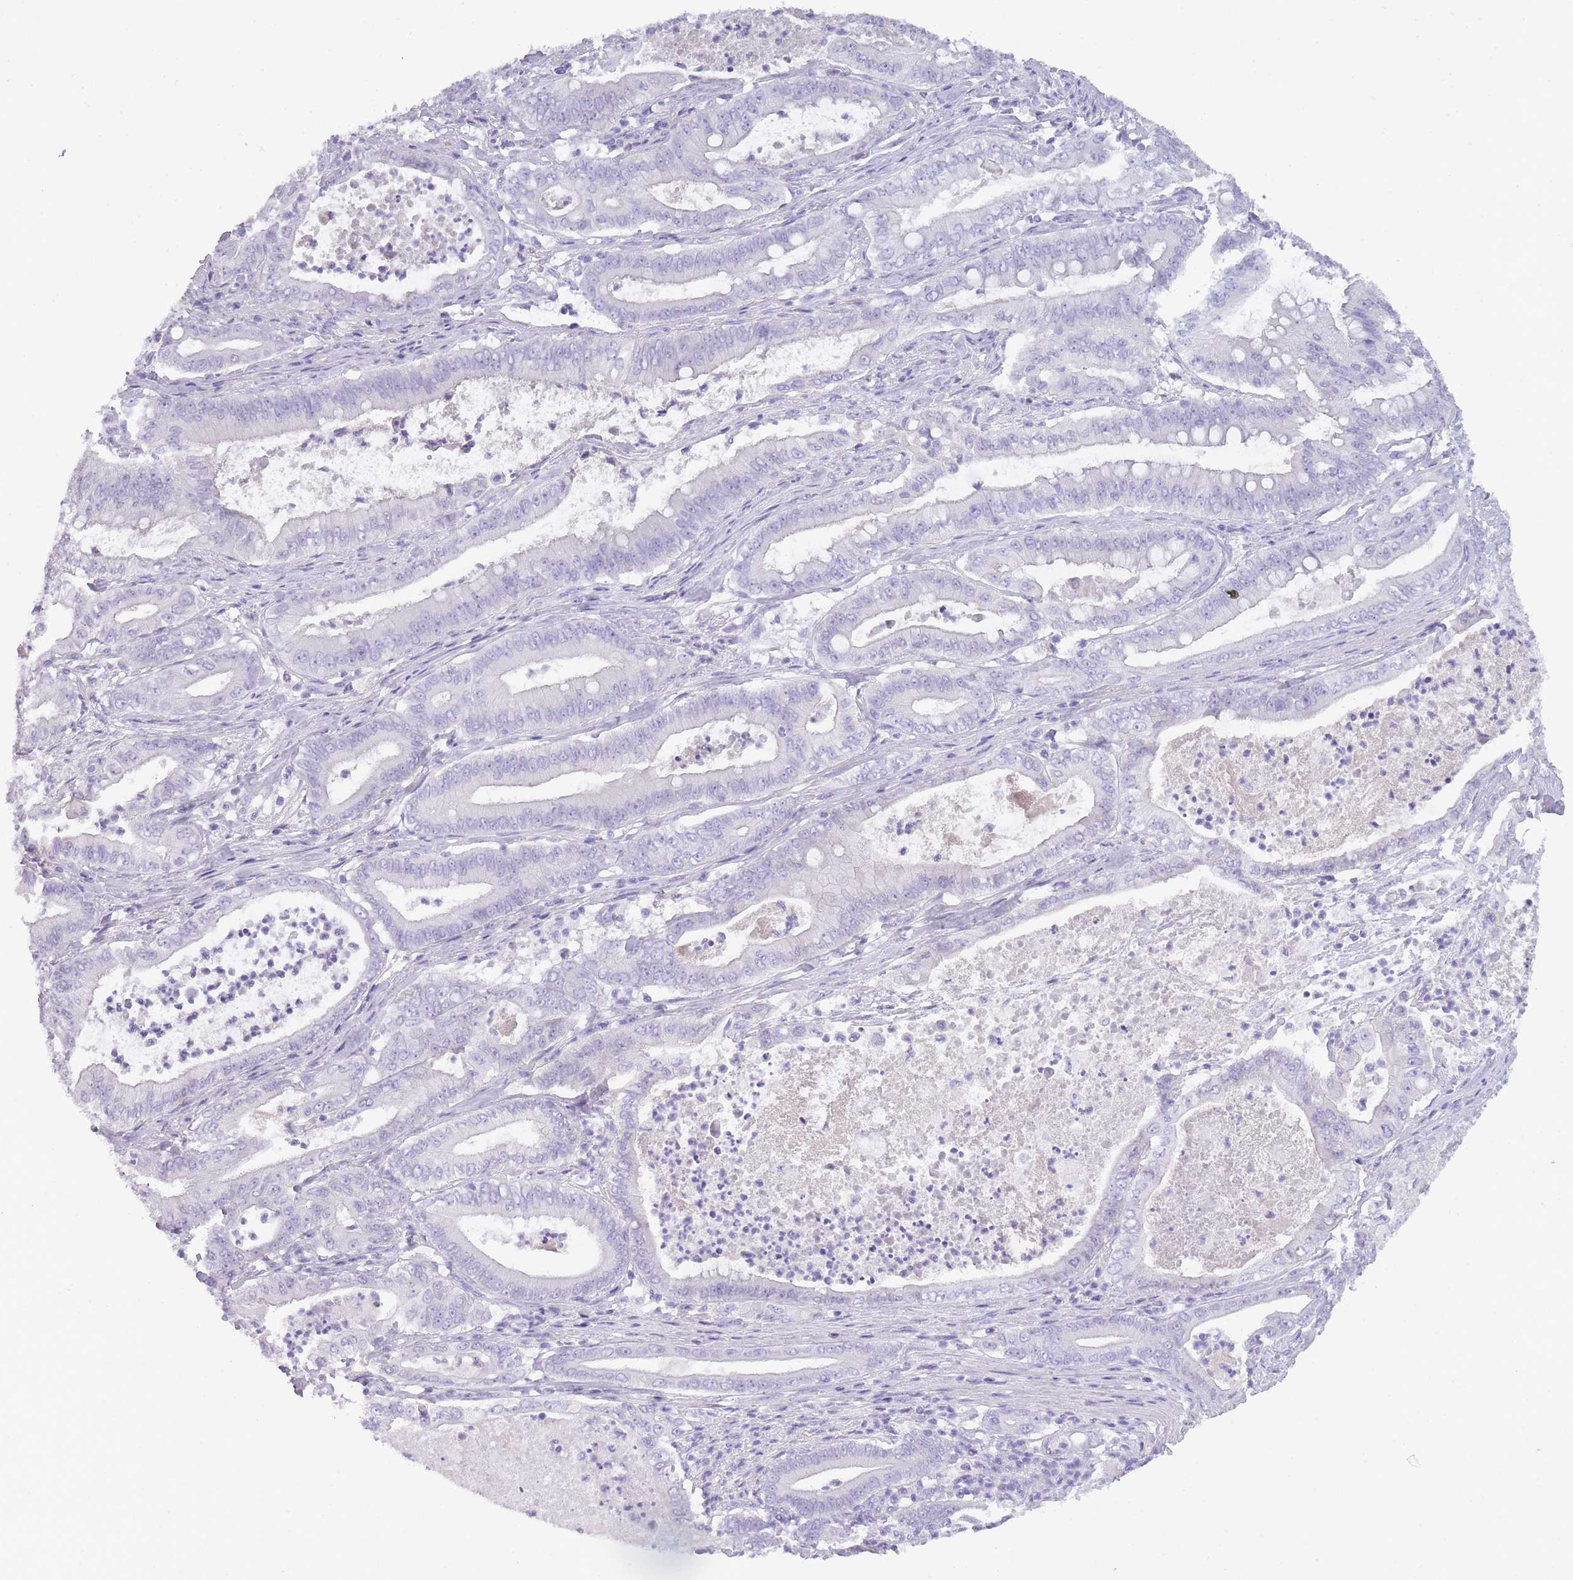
{"staining": {"intensity": "negative", "quantity": "none", "location": "none"}, "tissue": "pancreatic cancer", "cell_type": "Tumor cells", "image_type": "cancer", "snomed": [{"axis": "morphology", "description": "Adenocarcinoma, NOS"}, {"axis": "topography", "description": "Pancreas"}], "caption": "High magnification brightfield microscopy of adenocarcinoma (pancreatic) stained with DAB (3,3'-diaminobenzidine) (brown) and counterstained with hematoxylin (blue): tumor cells show no significant expression.", "gene": "TCP11", "patient": {"sex": "male", "age": 71}}